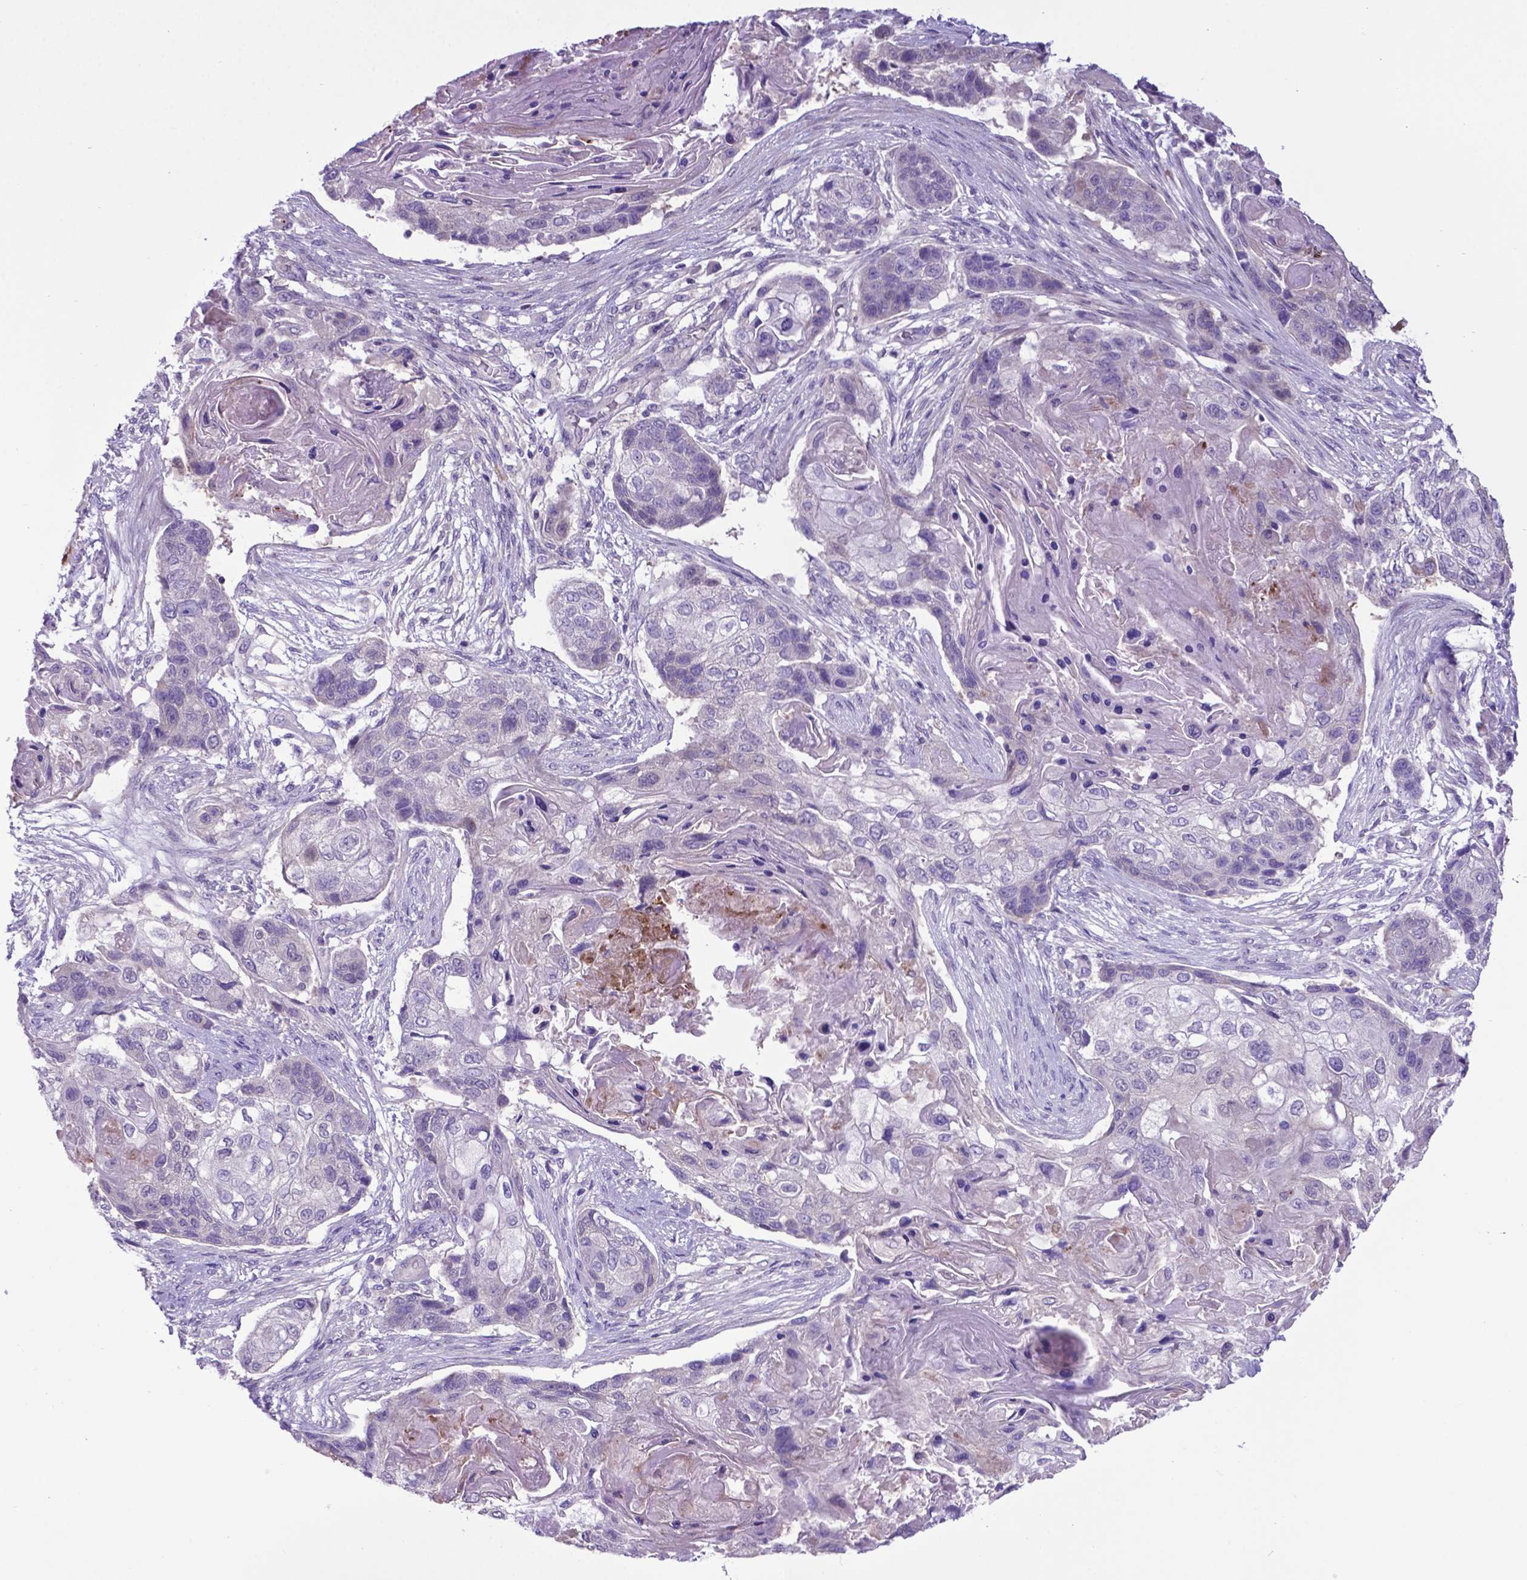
{"staining": {"intensity": "negative", "quantity": "none", "location": "none"}, "tissue": "lung cancer", "cell_type": "Tumor cells", "image_type": "cancer", "snomed": [{"axis": "morphology", "description": "Squamous cell carcinoma, NOS"}, {"axis": "topography", "description": "Lung"}], "caption": "The histopathology image displays no significant positivity in tumor cells of lung cancer (squamous cell carcinoma).", "gene": "ADRA2B", "patient": {"sex": "male", "age": 69}}